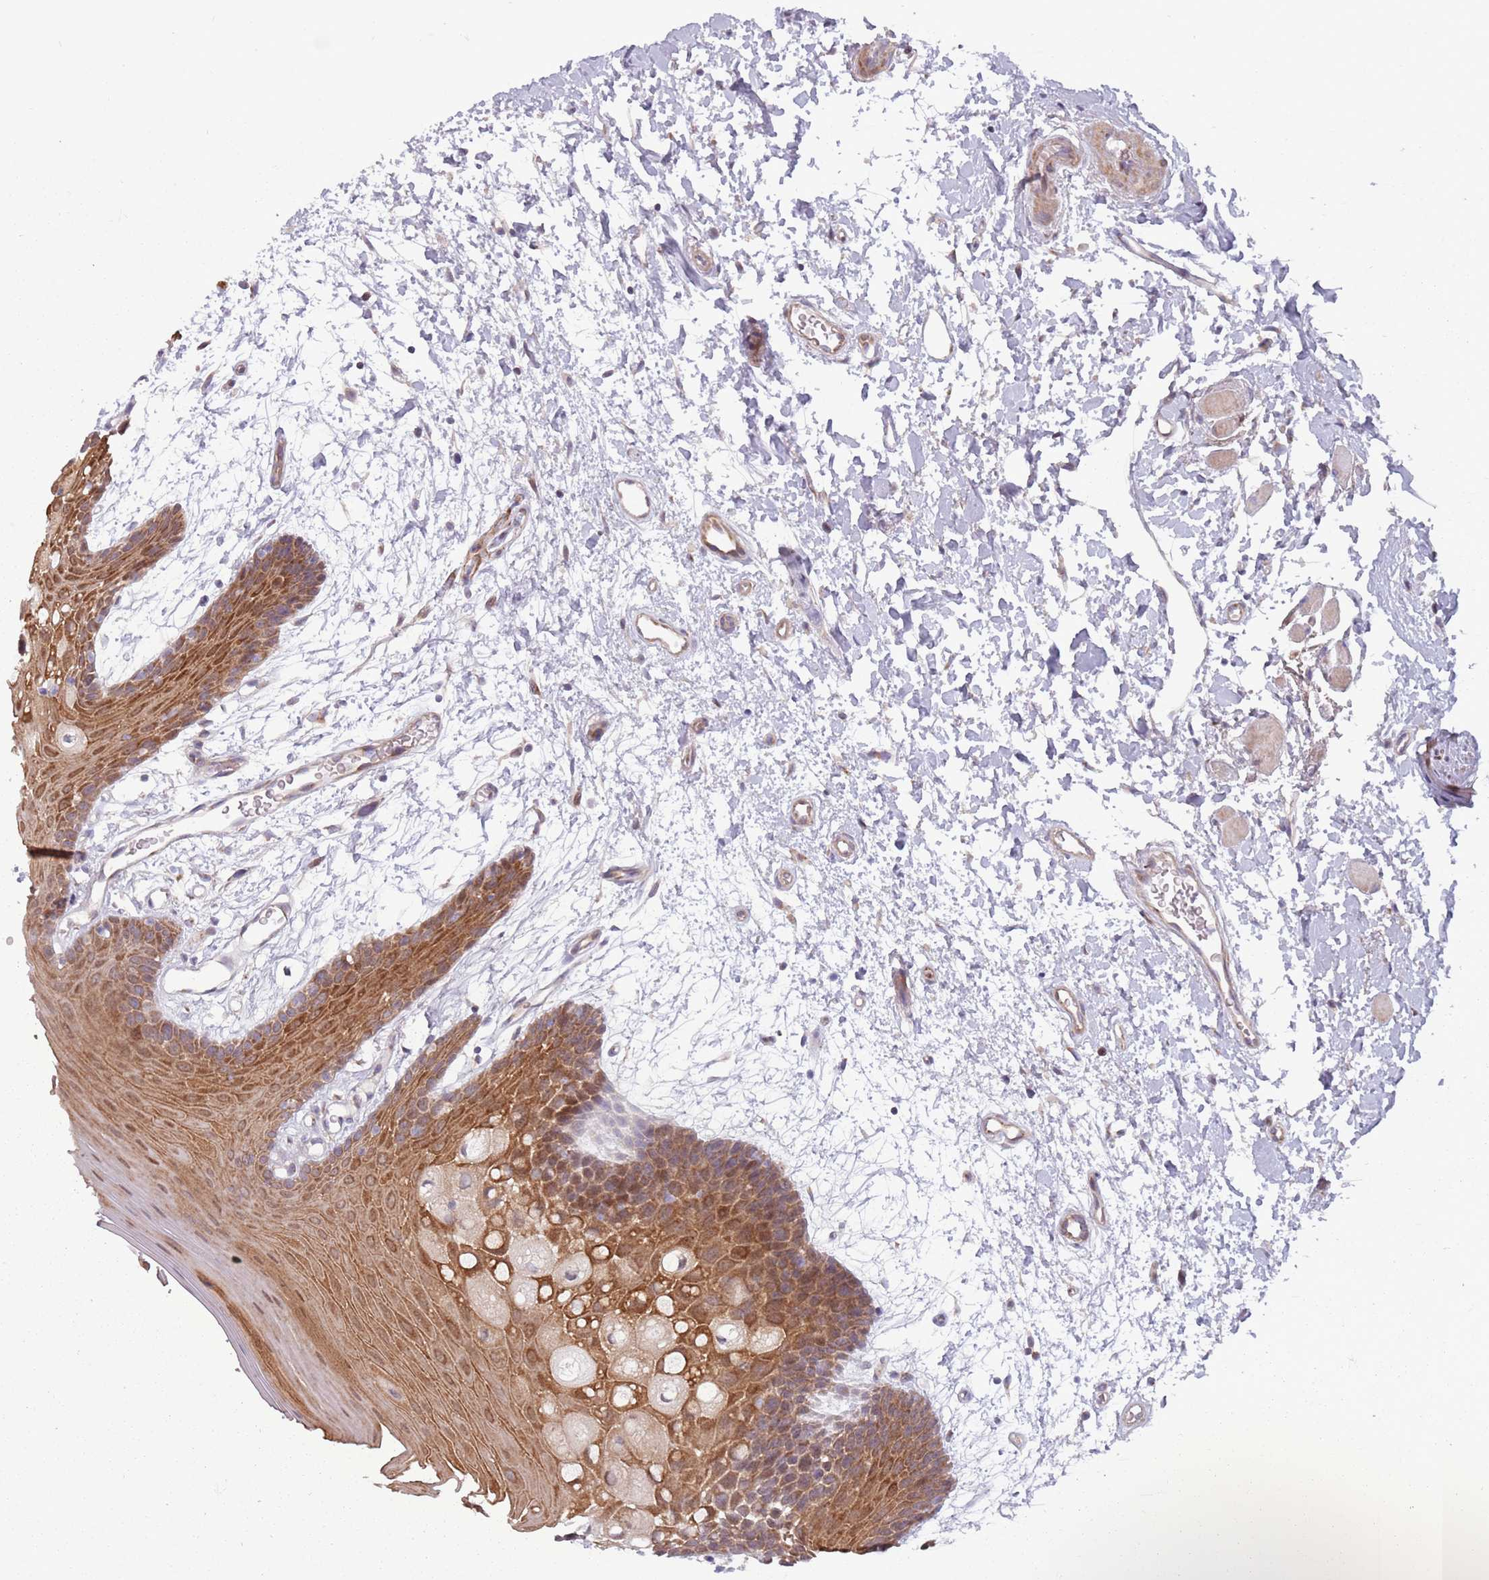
{"staining": {"intensity": "moderate", "quantity": ">75%", "location": "cytoplasmic/membranous,nuclear"}, "tissue": "oral mucosa", "cell_type": "Squamous epithelial cells", "image_type": "normal", "snomed": [{"axis": "morphology", "description": "Normal tissue, NOS"}, {"axis": "topography", "description": "Skeletal muscle"}, {"axis": "topography", "description": "Oral tissue"}, {"axis": "topography", "description": "Salivary gland"}, {"axis": "topography", "description": "Peripheral nerve tissue"}], "caption": "IHC of benign oral mucosa reveals medium levels of moderate cytoplasmic/membranous,nuclear positivity in approximately >75% of squamous epithelial cells.", "gene": "CCDC150", "patient": {"sex": "male", "age": 54}}